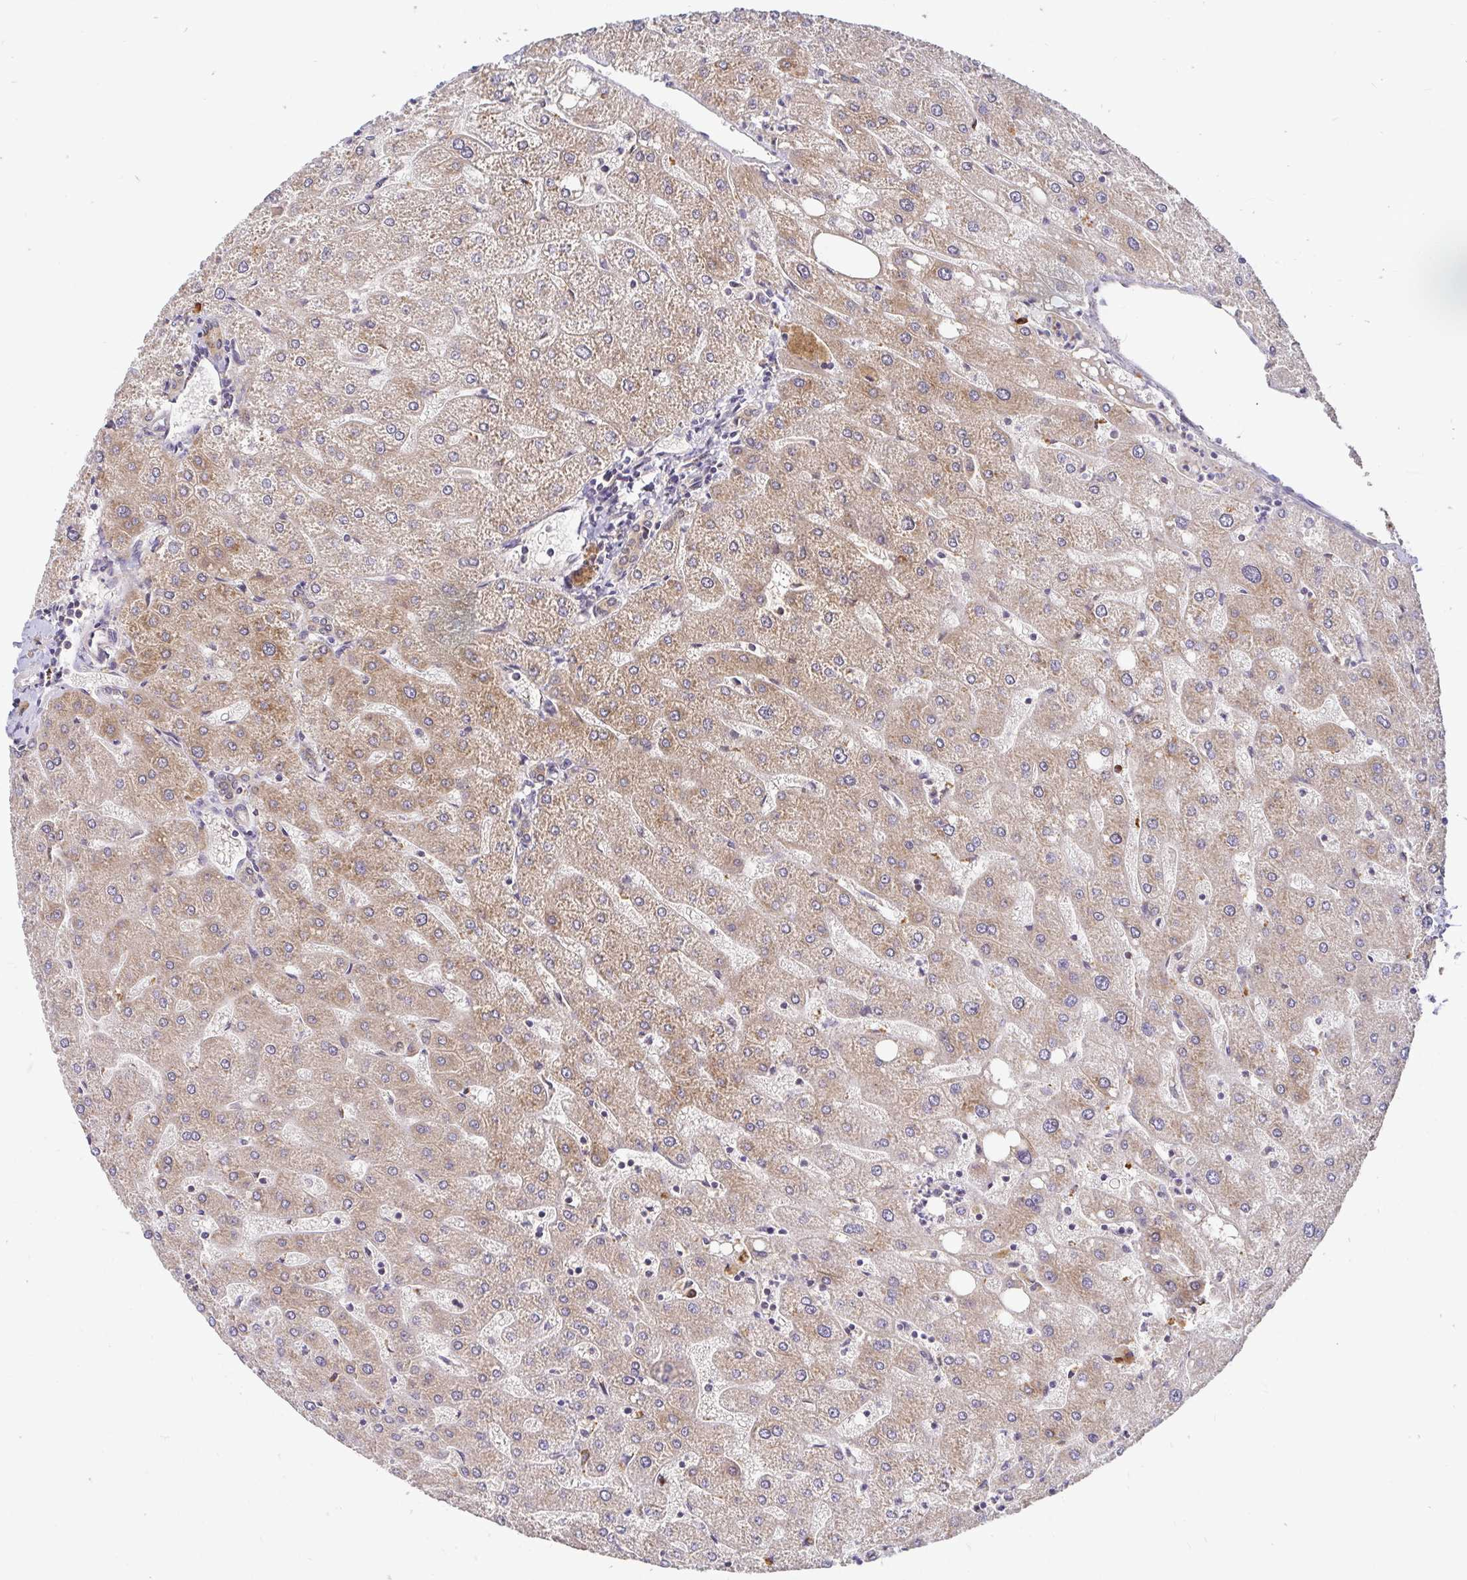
{"staining": {"intensity": "moderate", "quantity": ">75%", "location": "cytoplasmic/membranous"}, "tissue": "liver", "cell_type": "Cholangiocytes", "image_type": "normal", "snomed": [{"axis": "morphology", "description": "Normal tissue, NOS"}, {"axis": "topography", "description": "Liver"}], "caption": "Liver stained with a brown dye reveals moderate cytoplasmic/membranous positive positivity in approximately >75% of cholangiocytes.", "gene": "LMO4", "patient": {"sex": "male", "age": 67}}